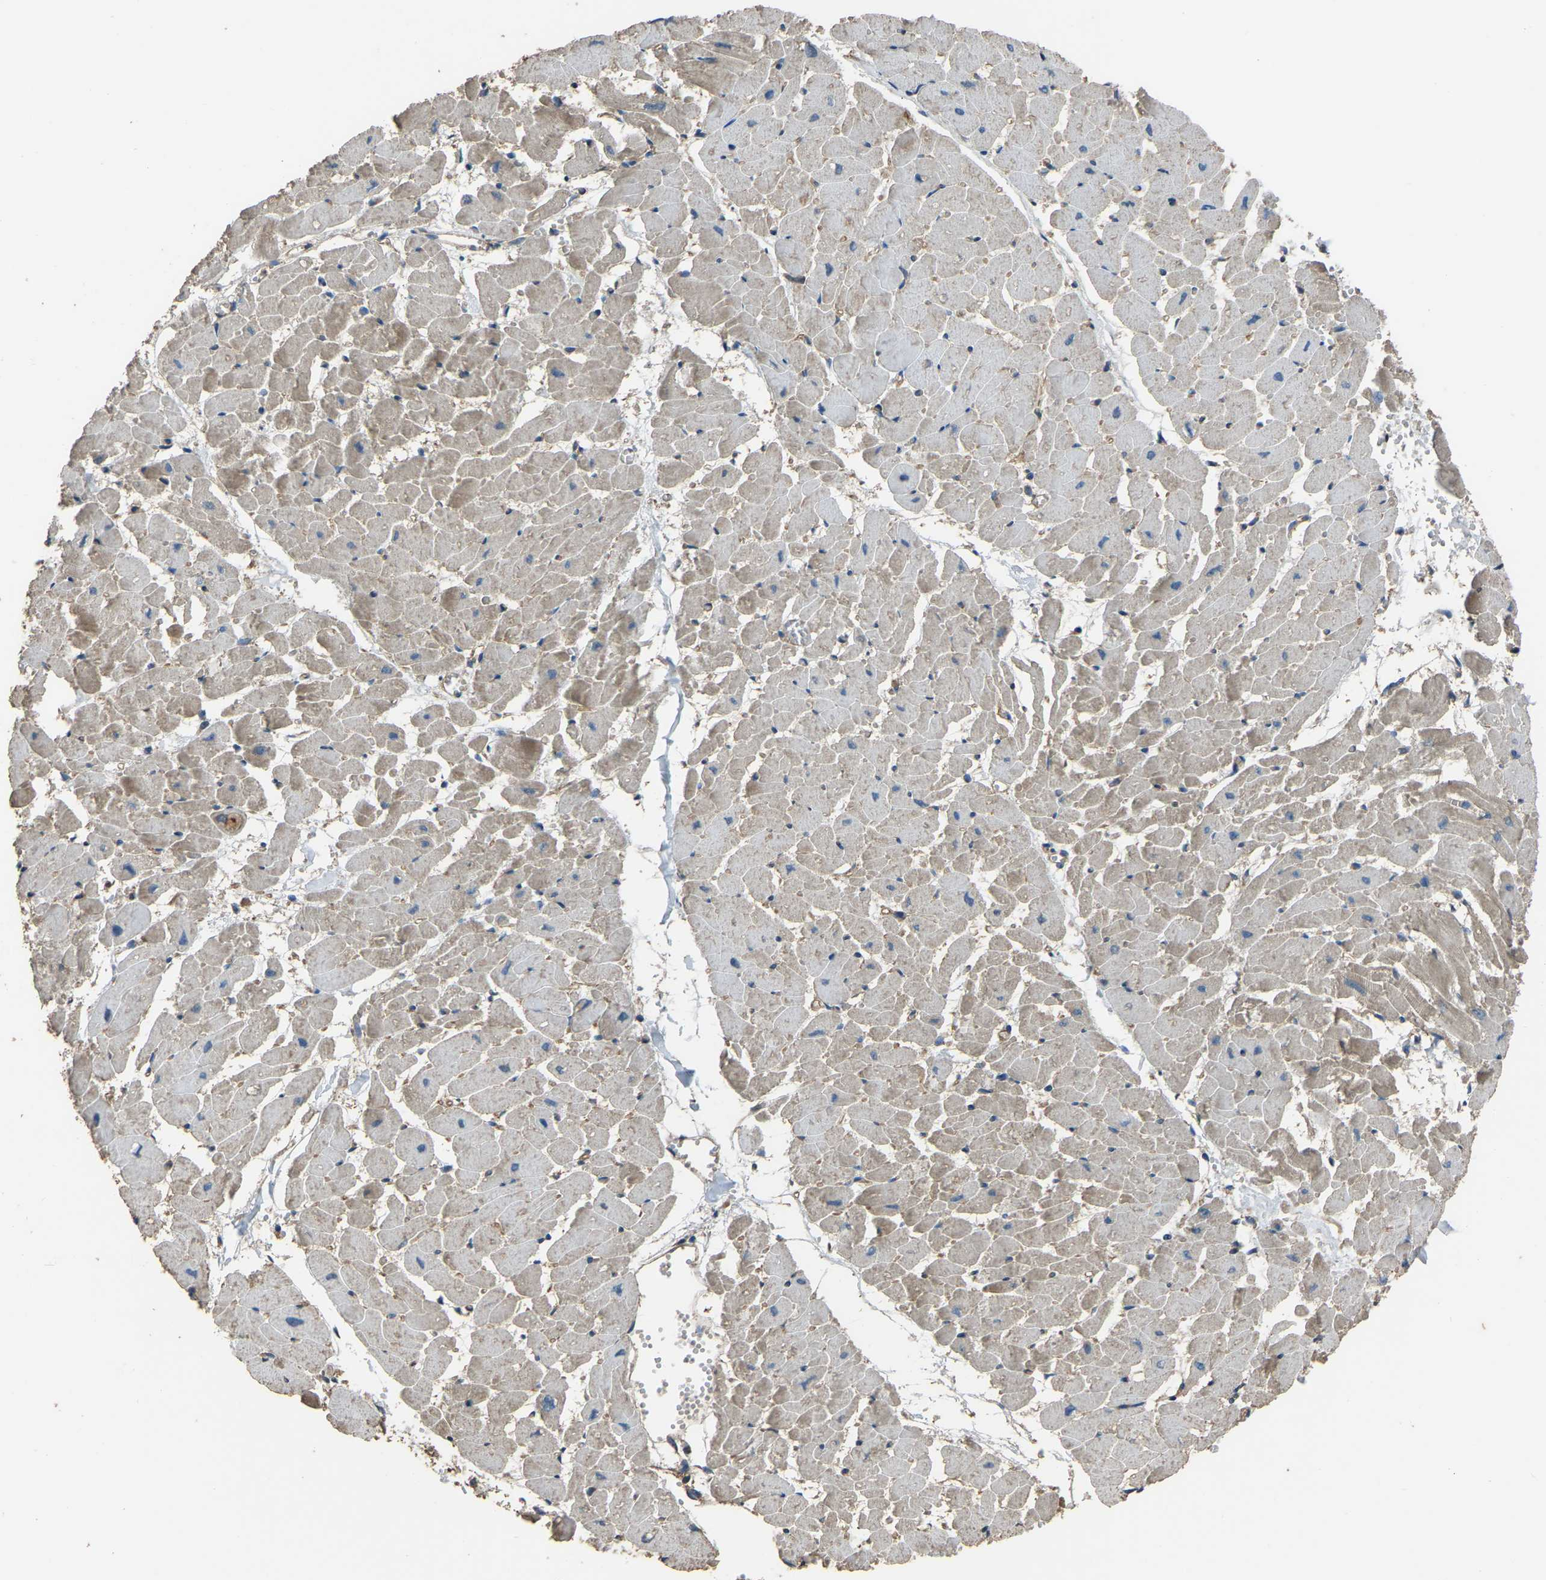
{"staining": {"intensity": "weak", "quantity": ">75%", "location": "cytoplasmic/membranous"}, "tissue": "heart muscle", "cell_type": "Cardiomyocytes", "image_type": "normal", "snomed": [{"axis": "morphology", "description": "Normal tissue, NOS"}, {"axis": "topography", "description": "Heart"}], "caption": "Immunohistochemical staining of benign heart muscle demonstrates >75% levels of weak cytoplasmic/membranous protein positivity in about >75% of cardiomyocytes. (IHC, brightfield microscopy, high magnification).", "gene": "SLC4A2", "patient": {"sex": "female", "age": 19}}